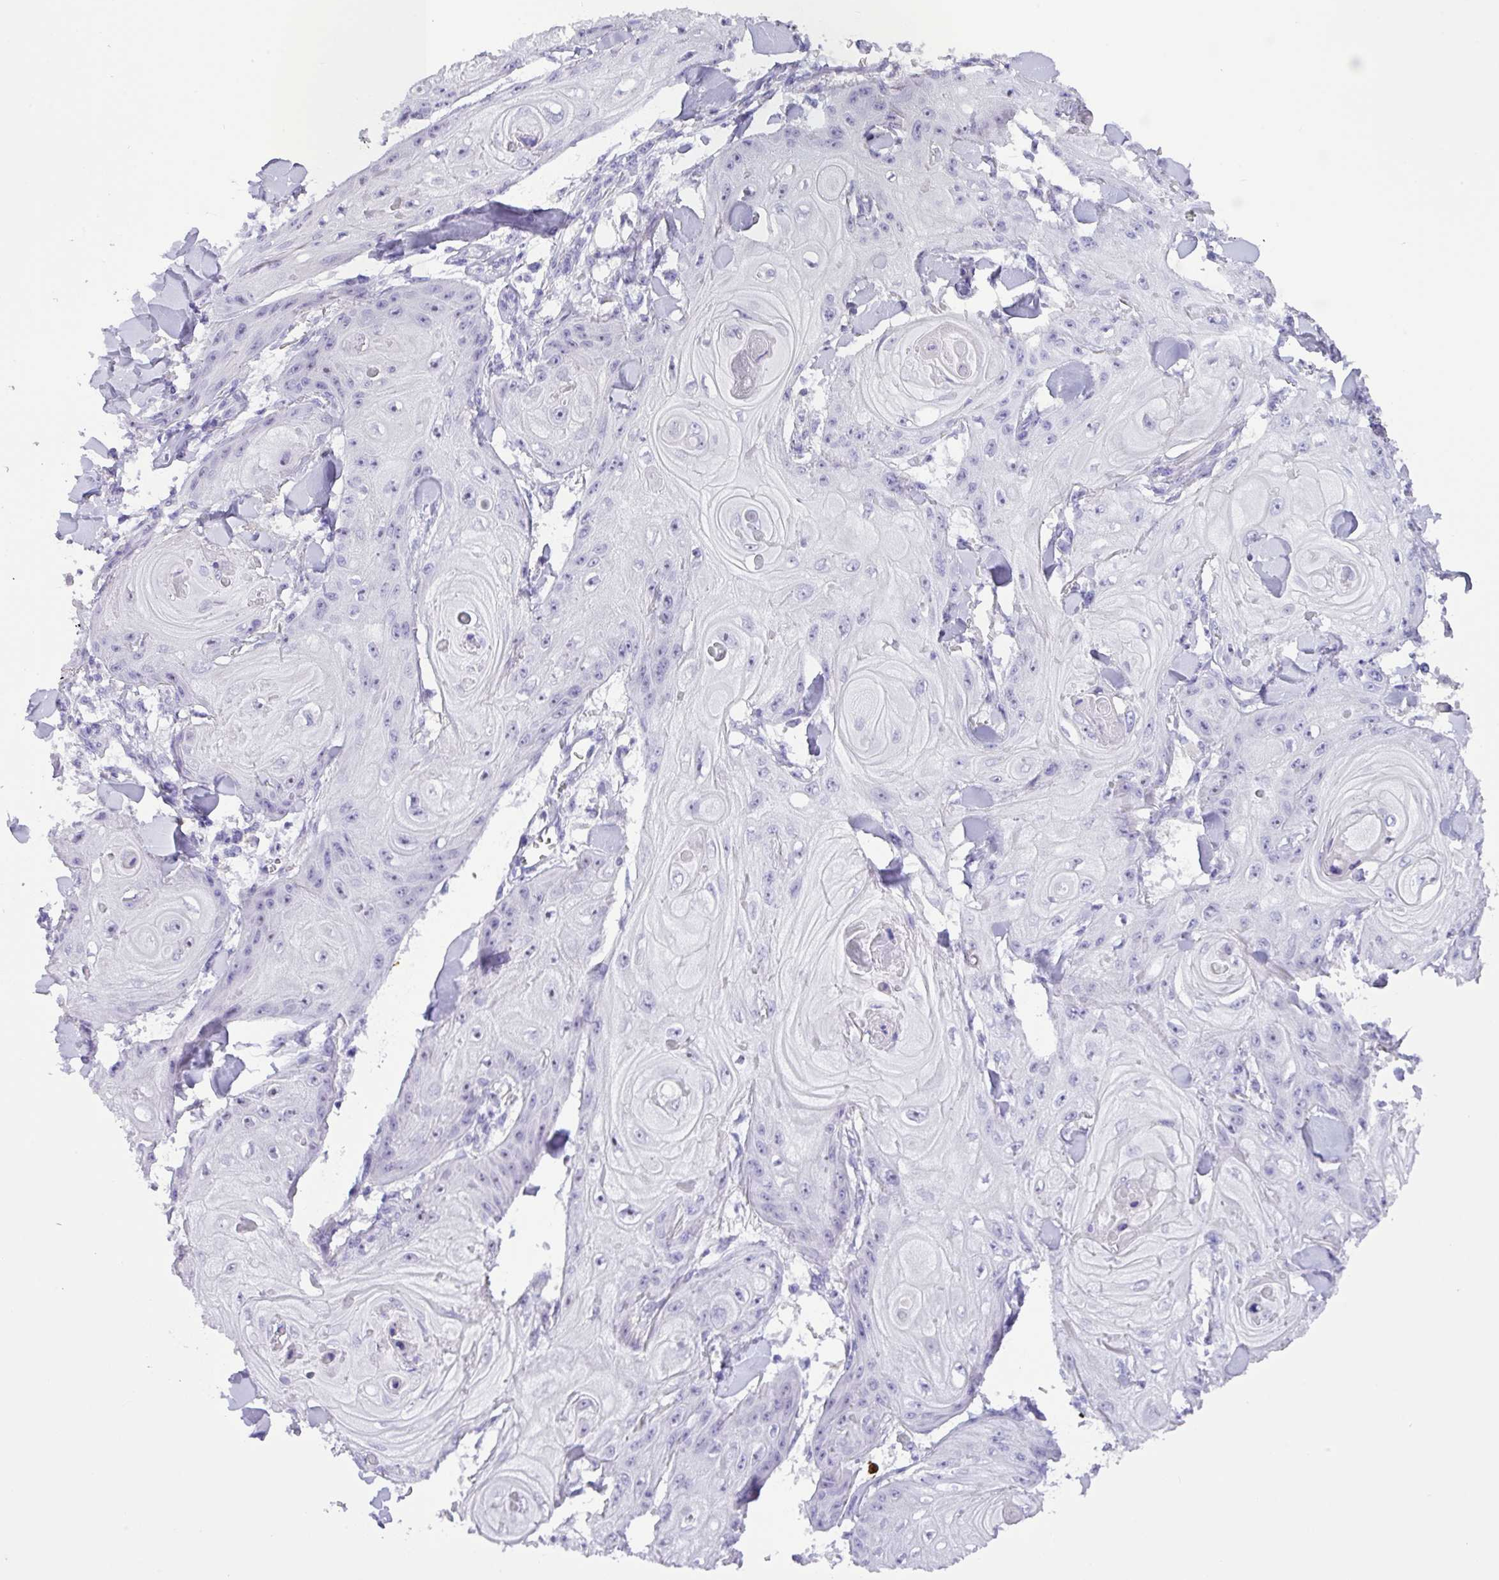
{"staining": {"intensity": "negative", "quantity": "none", "location": "none"}, "tissue": "skin cancer", "cell_type": "Tumor cells", "image_type": "cancer", "snomed": [{"axis": "morphology", "description": "Squamous cell carcinoma, NOS"}, {"axis": "topography", "description": "Skin"}], "caption": "DAB immunohistochemical staining of human skin cancer (squamous cell carcinoma) shows no significant positivity in tumor cells.", "gene": "MRM2", "patient": {"sex": "male", "age": 74}}